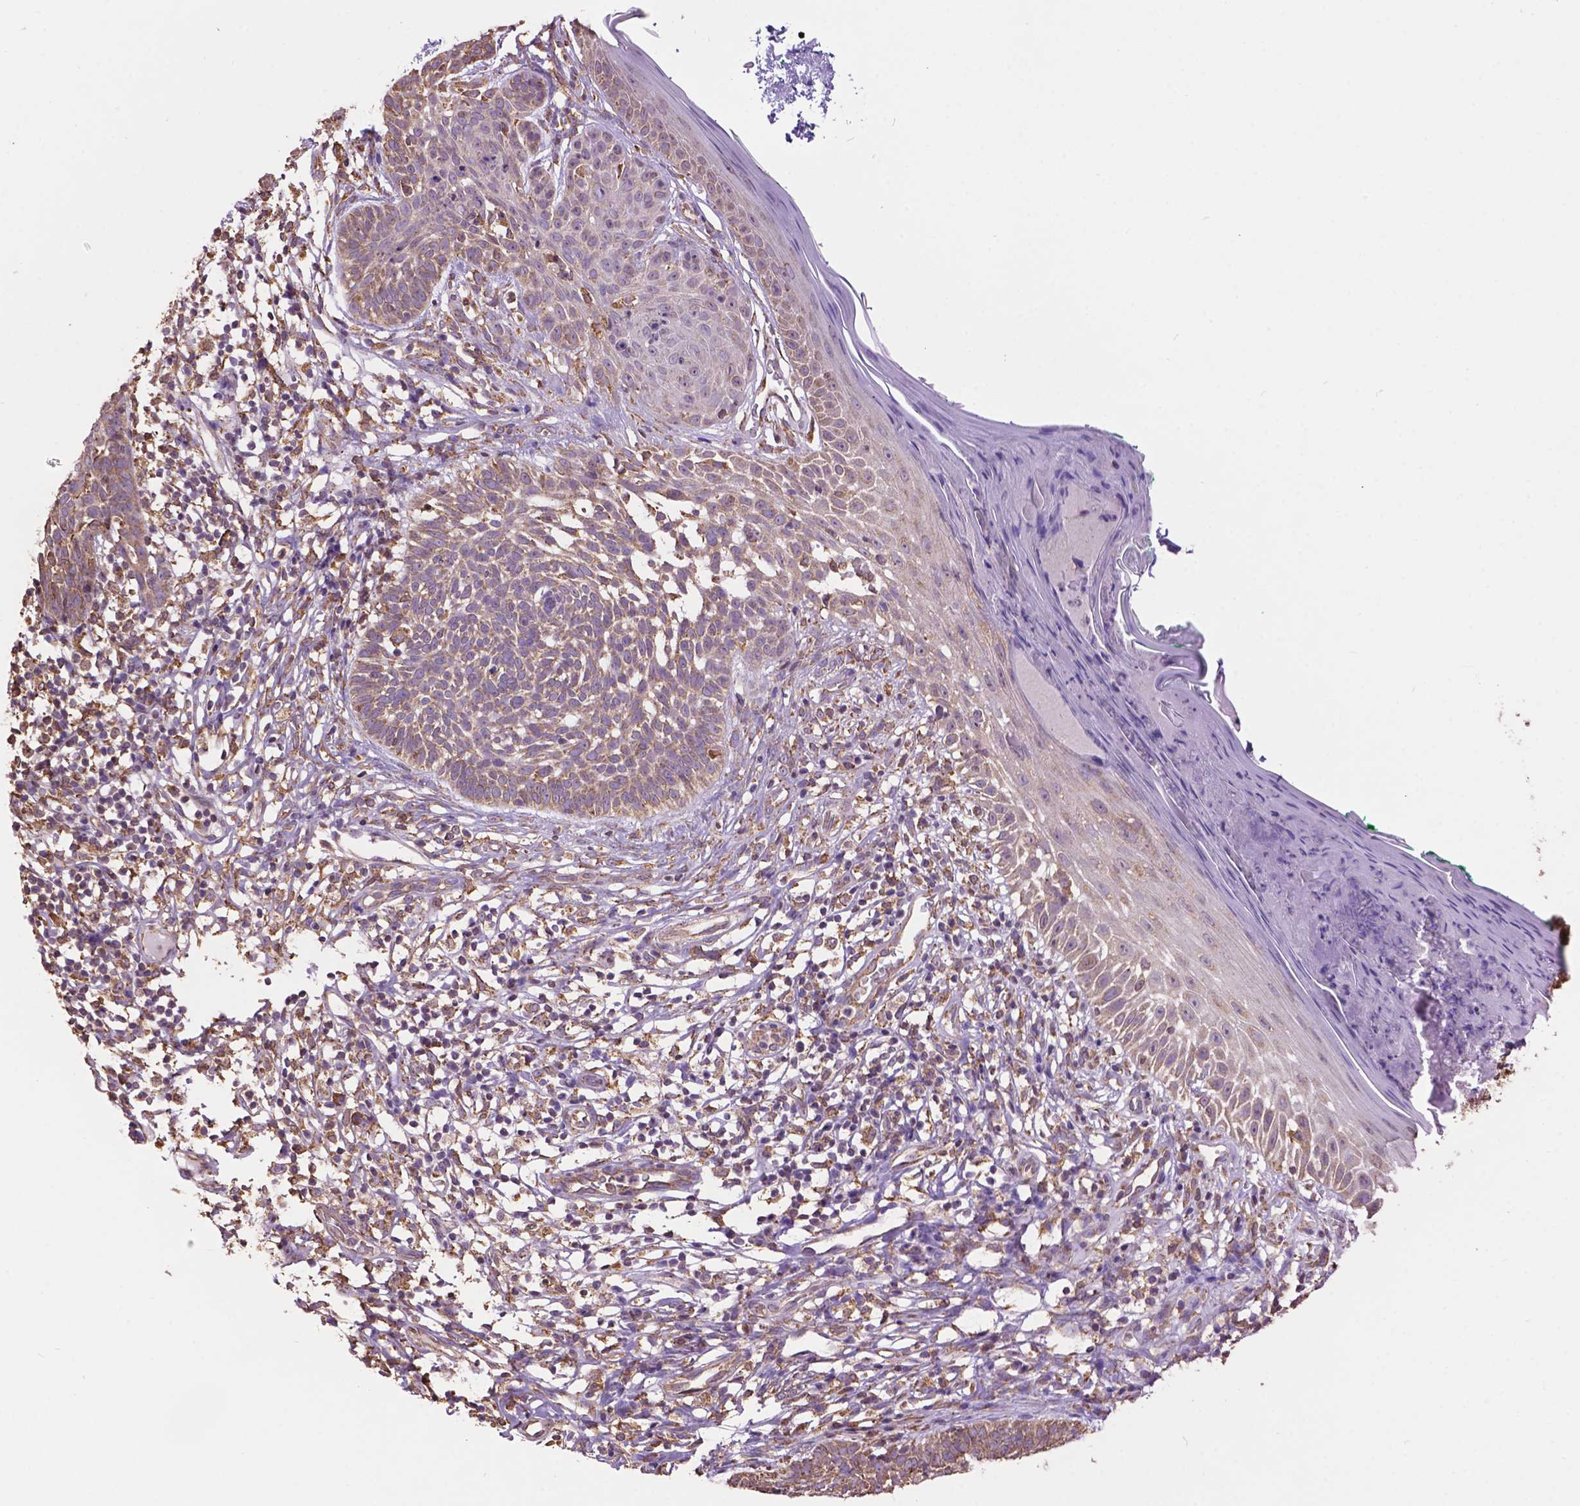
{"staining": {"intensity": "weak", "quantity": ">75%", "location": "cytoplasmic/membranous"}, "tissue": "skin cancer", "cell_type": "Tumor cells", "image_type": "cancer", "snomed": [{"axis": "morphology", "description": "Basal cell carcinoma"}, {"axis": "topography", "description": "Skin"}], "caption": "High-magnification brightfield microscopy of basal cell carcinoma (skin) stained with DAB (3,3'-diaminobenzidine) (brown) and counterstained with hematoxylin (blue). tumor cells exhibit weak cytoplasmic/membranous staining is present in about>75% of cells.", "gene": "PPP2R5E", "patient": {"sex": "male", "age": 85}}